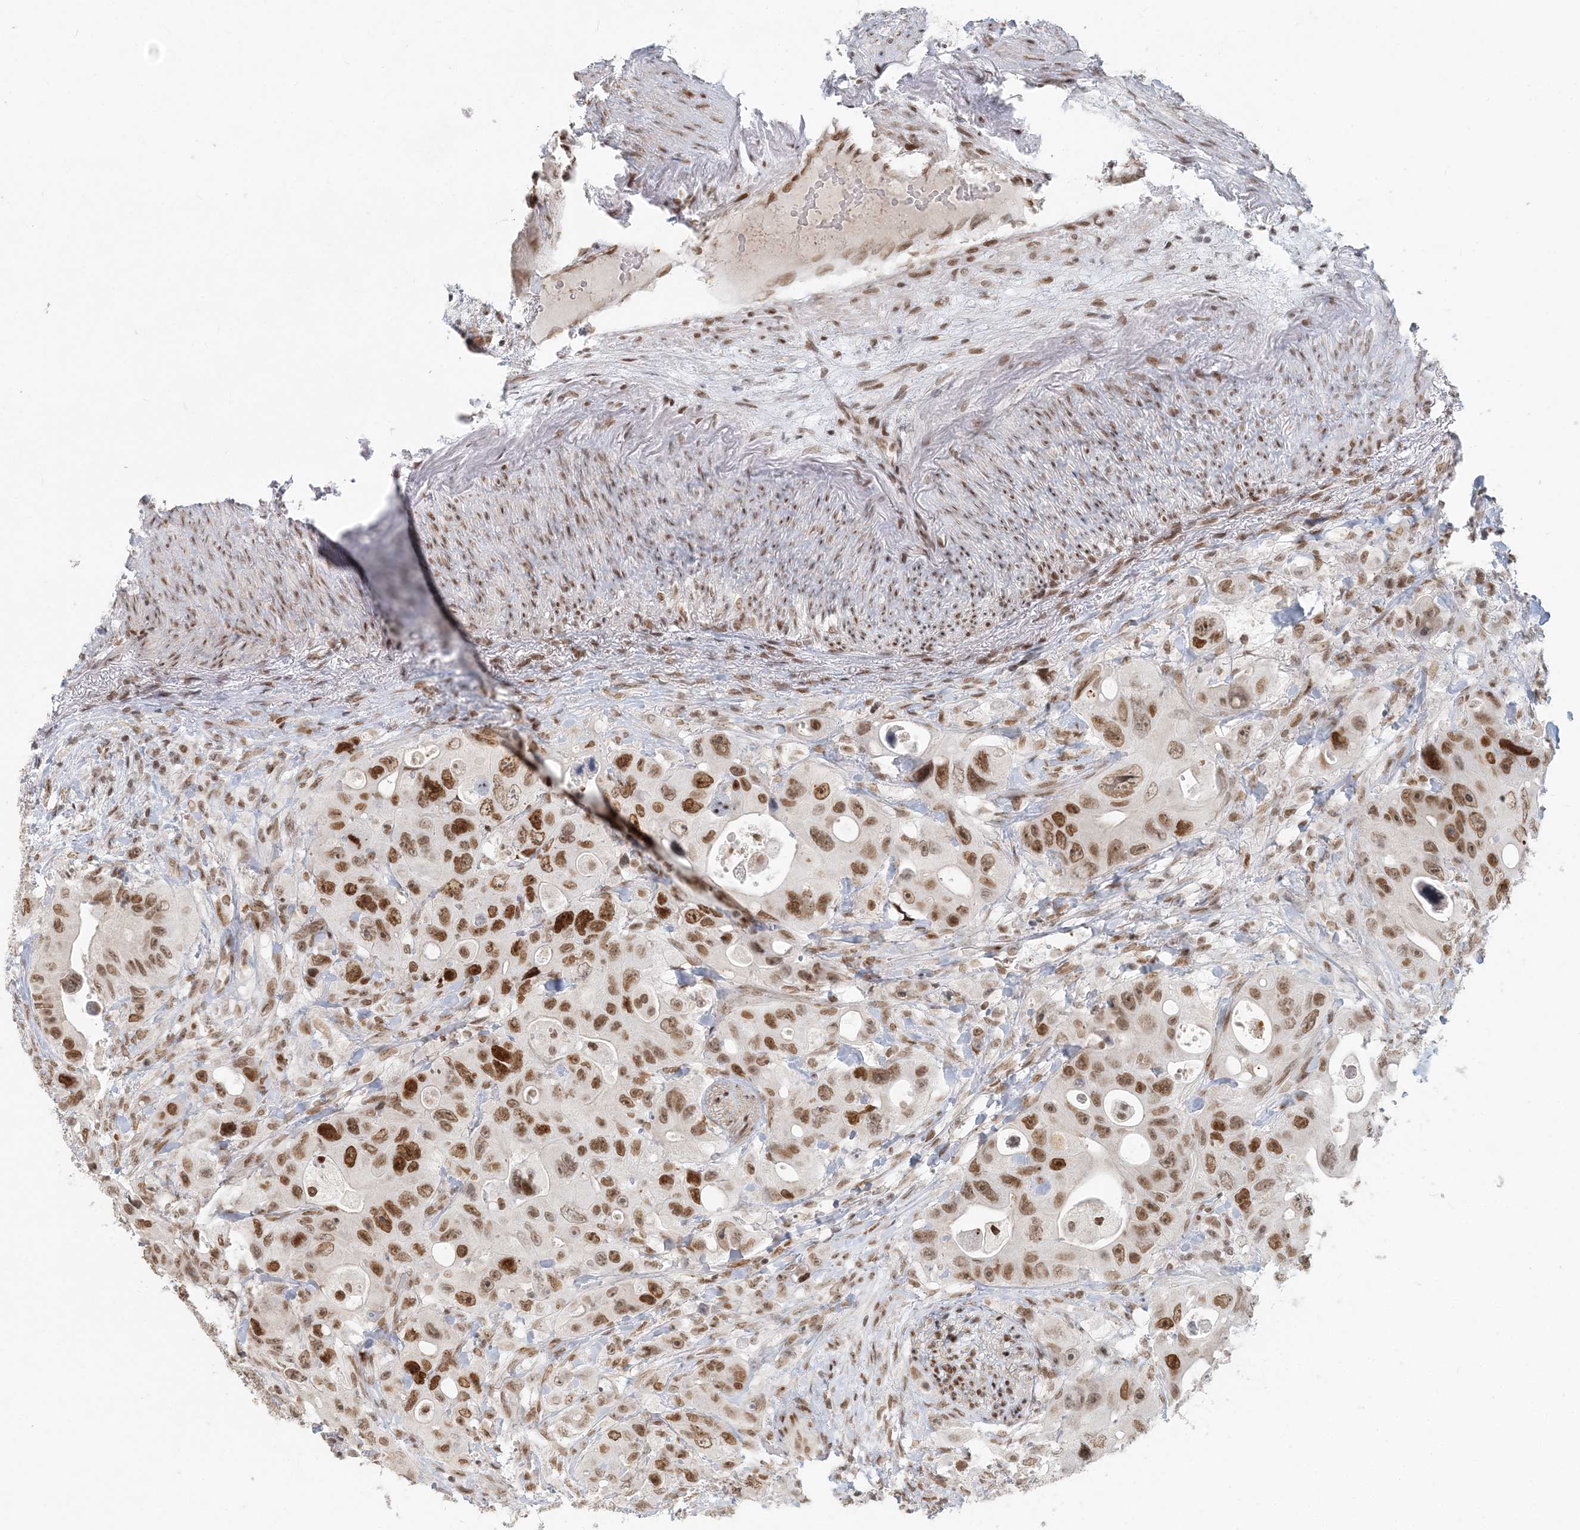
{"staining": {"intensity": "strong", "quantity": "25%-75%", "location": "nuclear"}, "tissue": "colorectal cancer", "cell_type": "Tumor cells", "image_type": "cancer", "snomed": [{"axis": "morphology", "description": "Adenocarcinoma, NOS"}, {"axis": "topography", "description": "Colon"}], "caption": "Immunohistochemical staining of colorectal adenocarcinoma exhibits high levels of strong nuclear positivity in approximately 25%-75% of tumor cells.", "gene": "BAZ1B", "patient": {"sex": "female", "age": 46}}